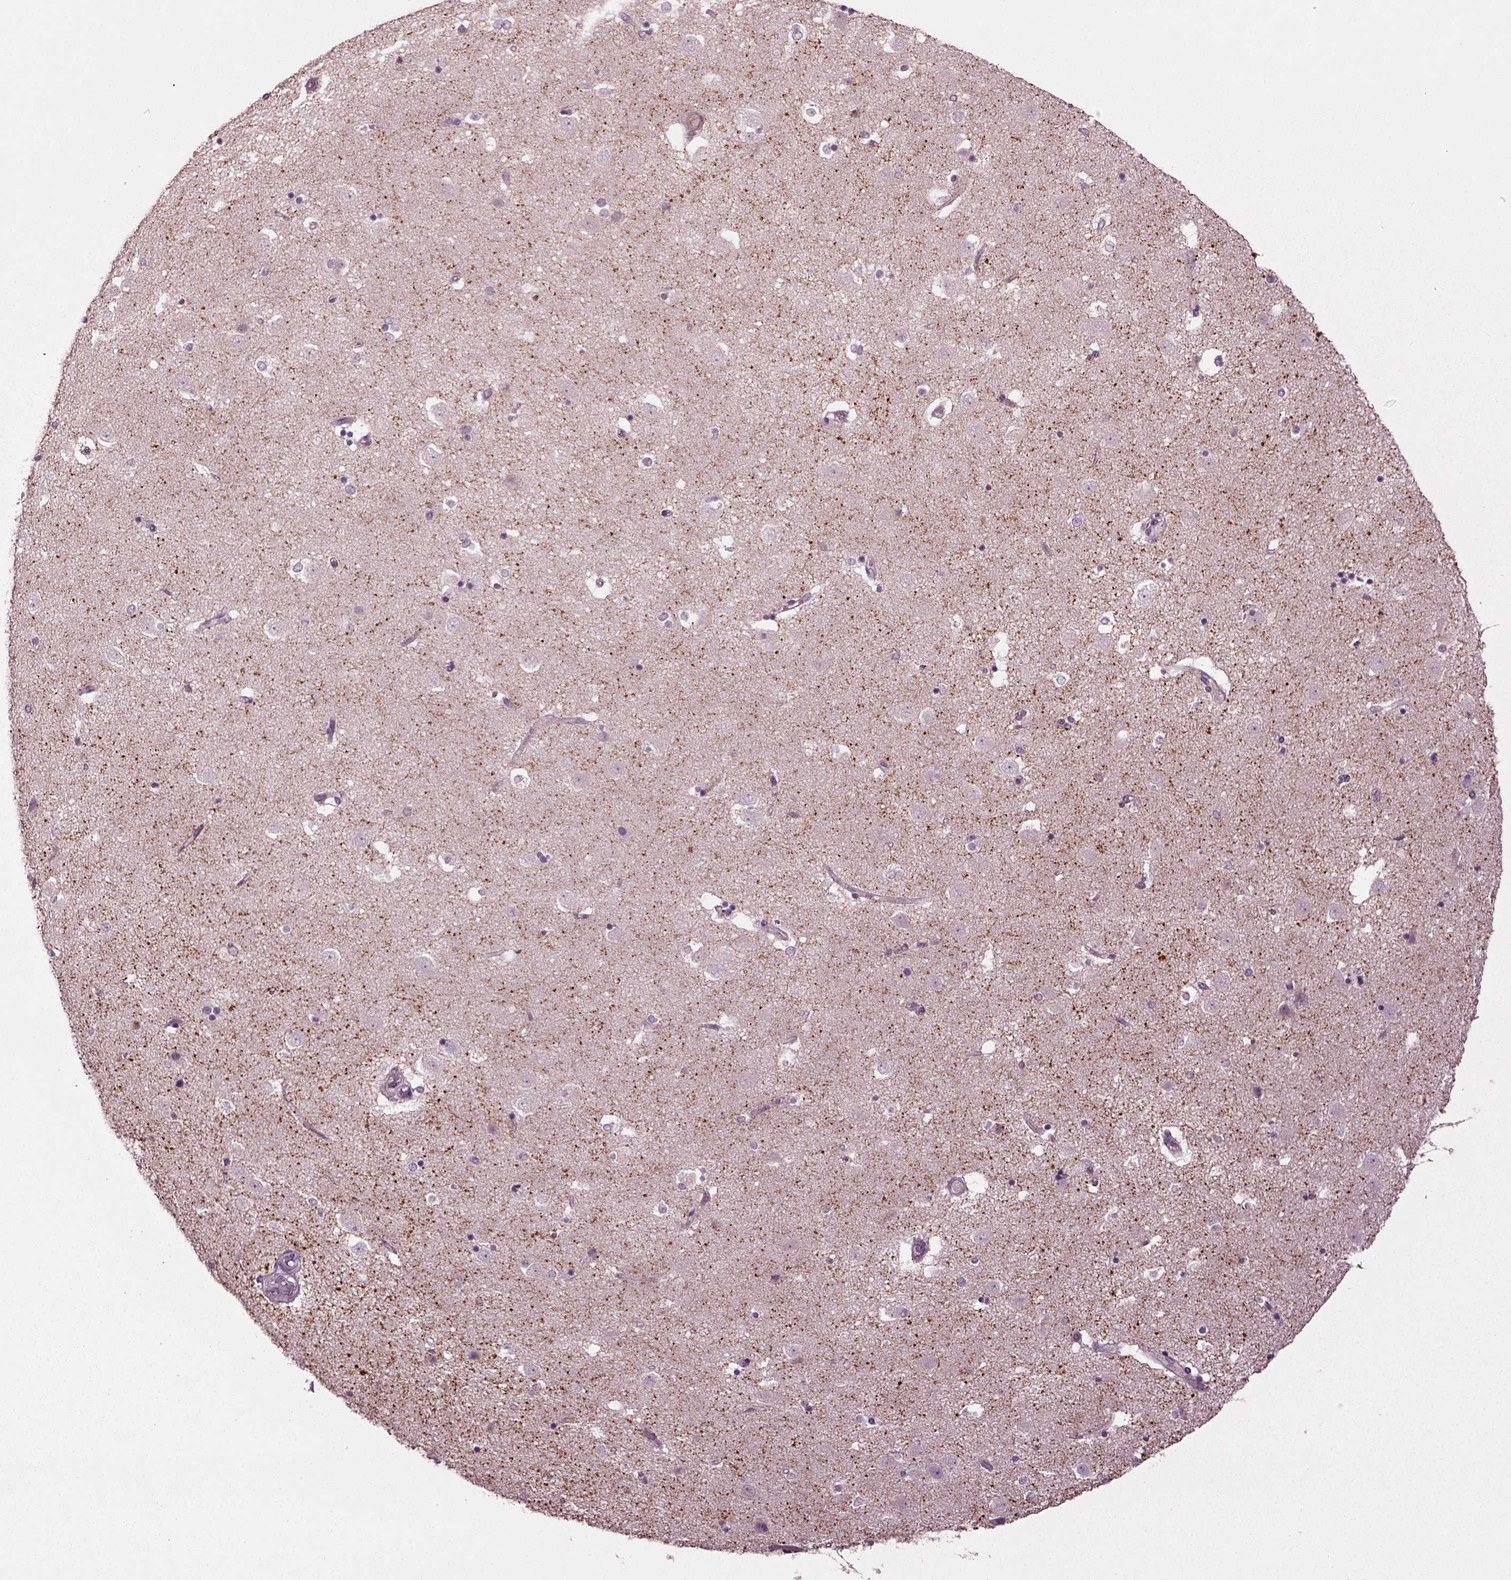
{"staining": {"intensity": "negative", "quantity": "none", "location": "none"}, "tissue": "caudate", "cell_type": "Glial cells", "image_type": "normal", "snomed": [{"axis": "morphology", "description": "Normal tissue, NOS"}, {"axis": "topography", "description": "Lateral ventricle wall"}], "caption": "This is an immunohistochemistry (IHC) image of normal human caudate. There is no positivity in glial cells.", "gene": "SLC17A6", "patient": {"sex": "male", "age": 51}}